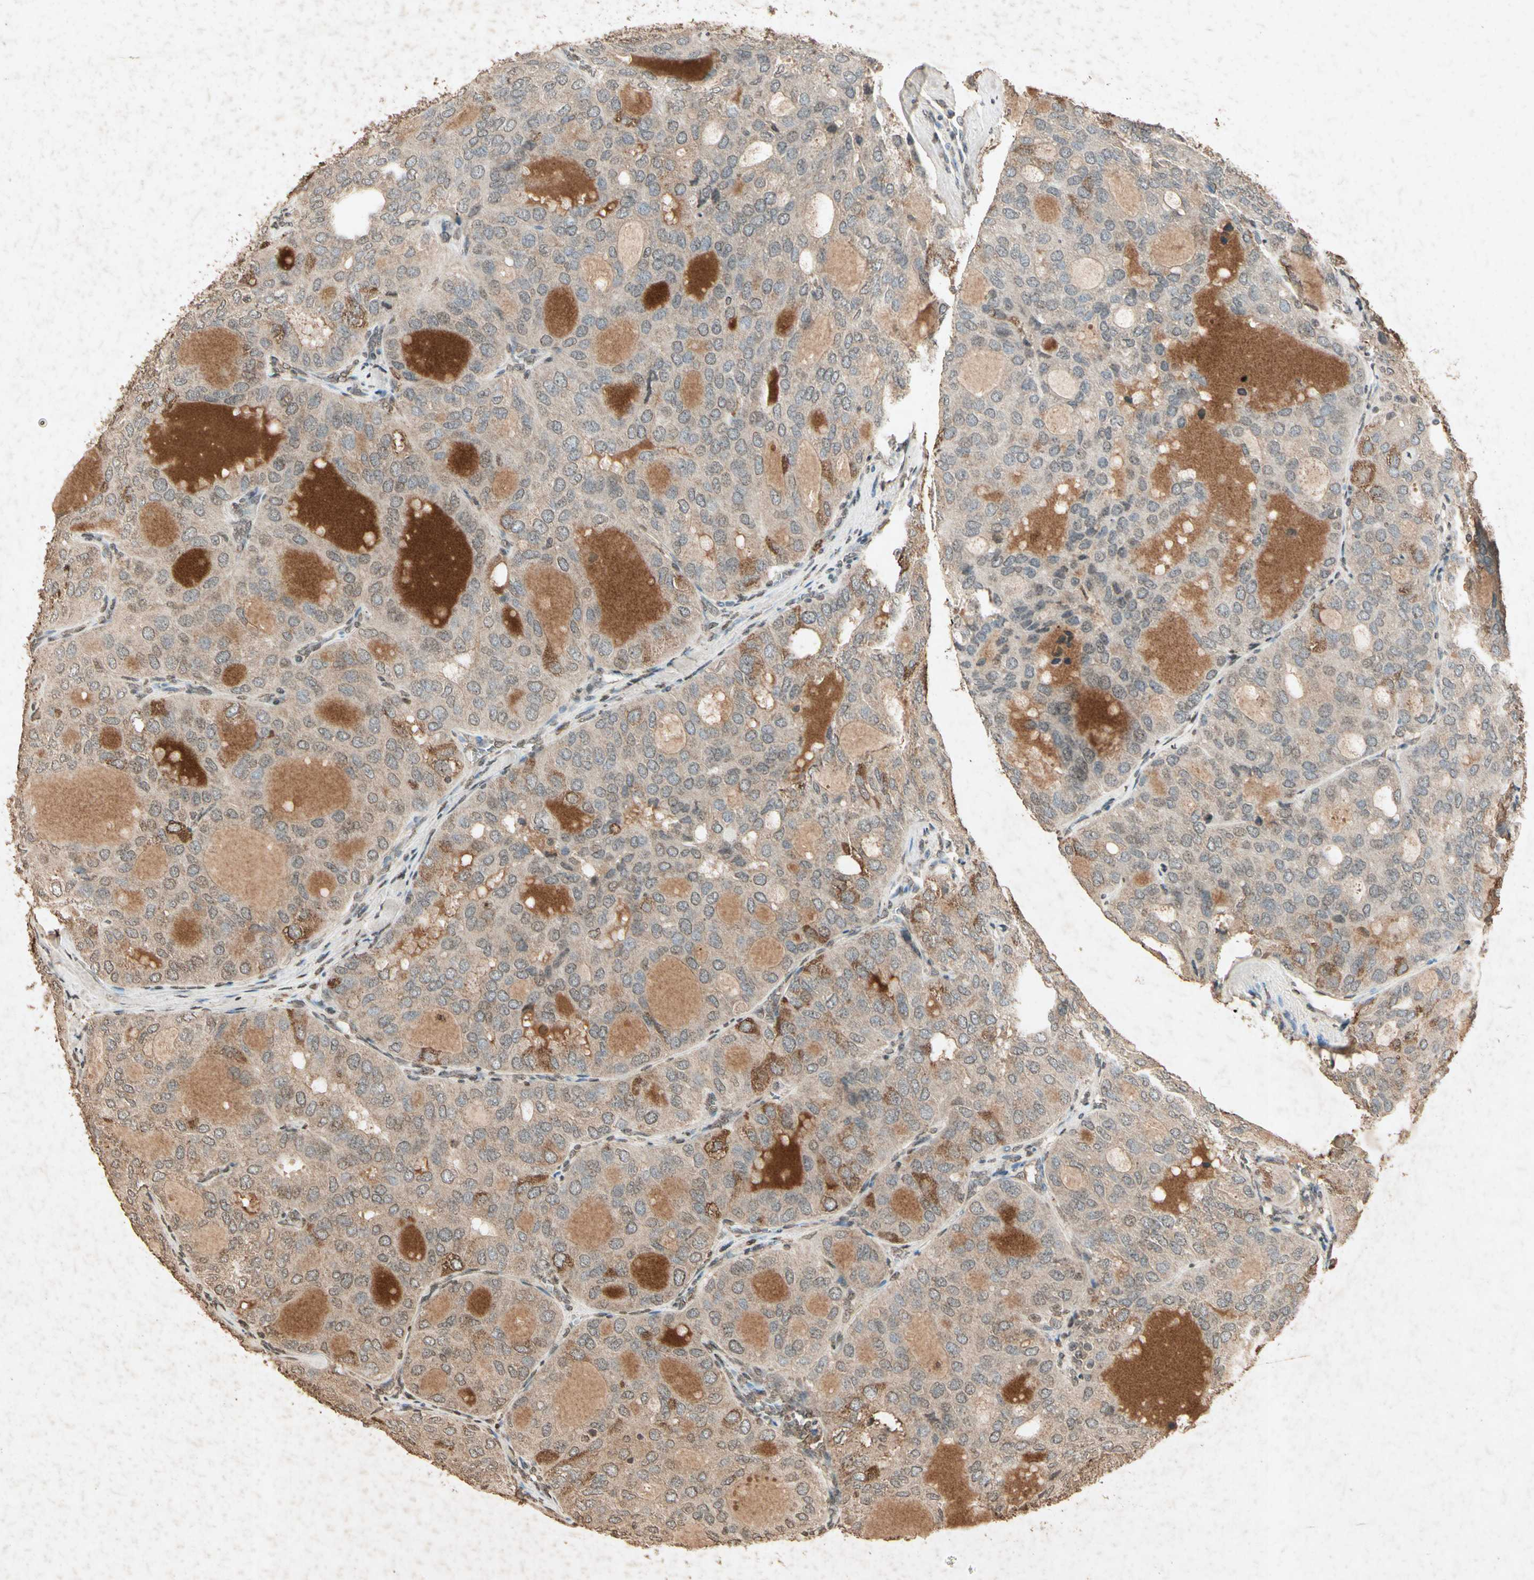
{"staining": {"intensity": "moderate", "quantity": ">75%", "location": "cytoplasmic/membranous"}, "tissue": "thyroid cancer", "cell_type": "Tumor cells", "image_type": "cancer", "snomed": [{"axis": "morphology", "description": "Follicular adenoma carcinoma, NOS"}, {"axis": "topography", "description": "Thyroid gland"}], "caption": "Tumor cells exhibit moderate cytoplasmic/membranous positivity in approximately >75% of cells in thyroid cancer.", "gene": "GC", "patient": {"sex": "male", "age": 75}}